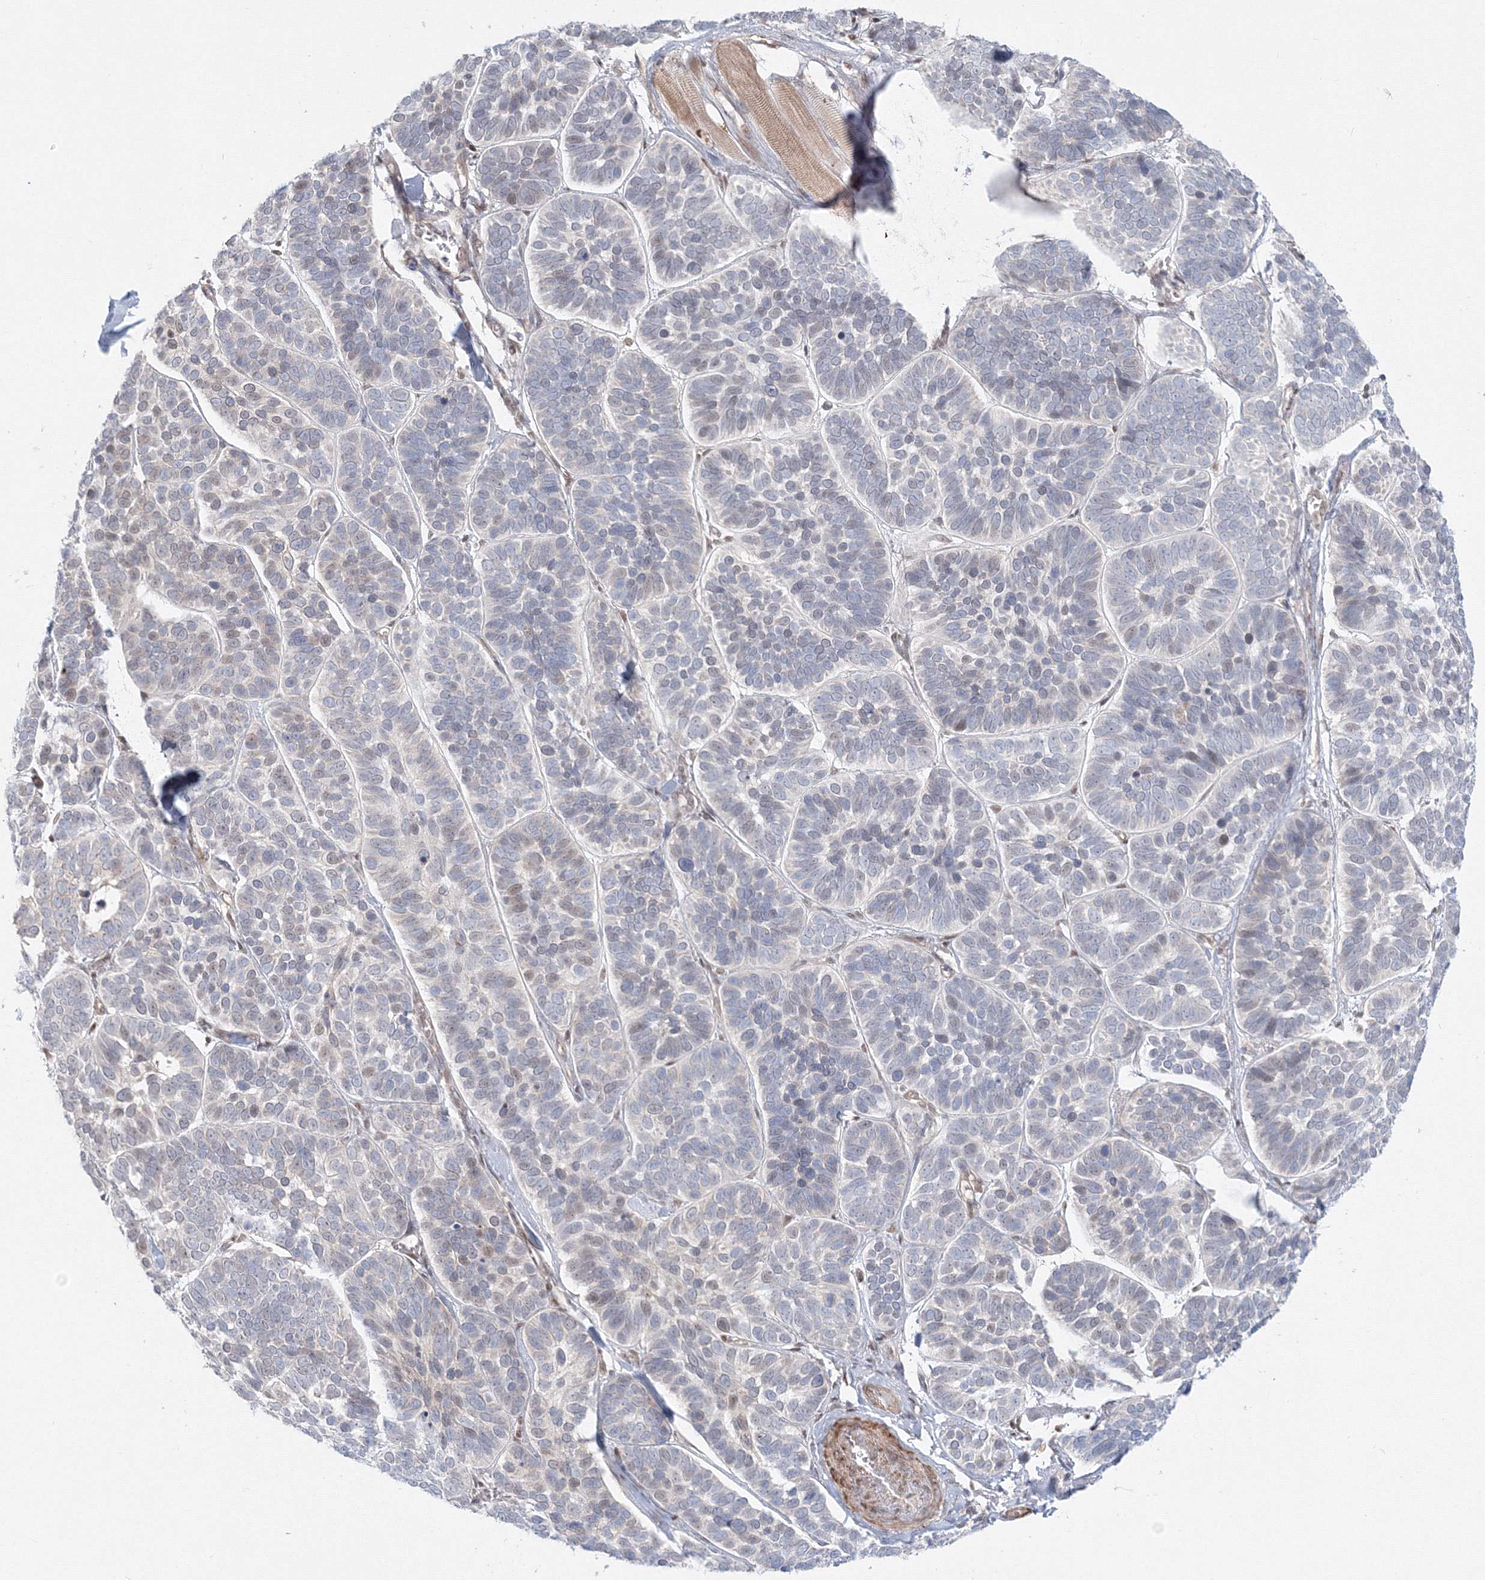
{"staining": {"intensity": "weak", "quantity": "<25%", "location": "nuclear"}, "tissue": "skin cancer", "cell_type": "Tumor cells", "image_type": "cancer", "snomed": [{"axis": "morphology", "description": "Basal cell carcinoma"}, {"axis": "topography", "description": "Skin"}], "caption": "DAB immunohistochemical staining of human skin basal cell carcinoma exhibits no significant staining in tumor cells.", "gene": "ARHGAP21", "patient": {"sex": "male", "age": 62}}